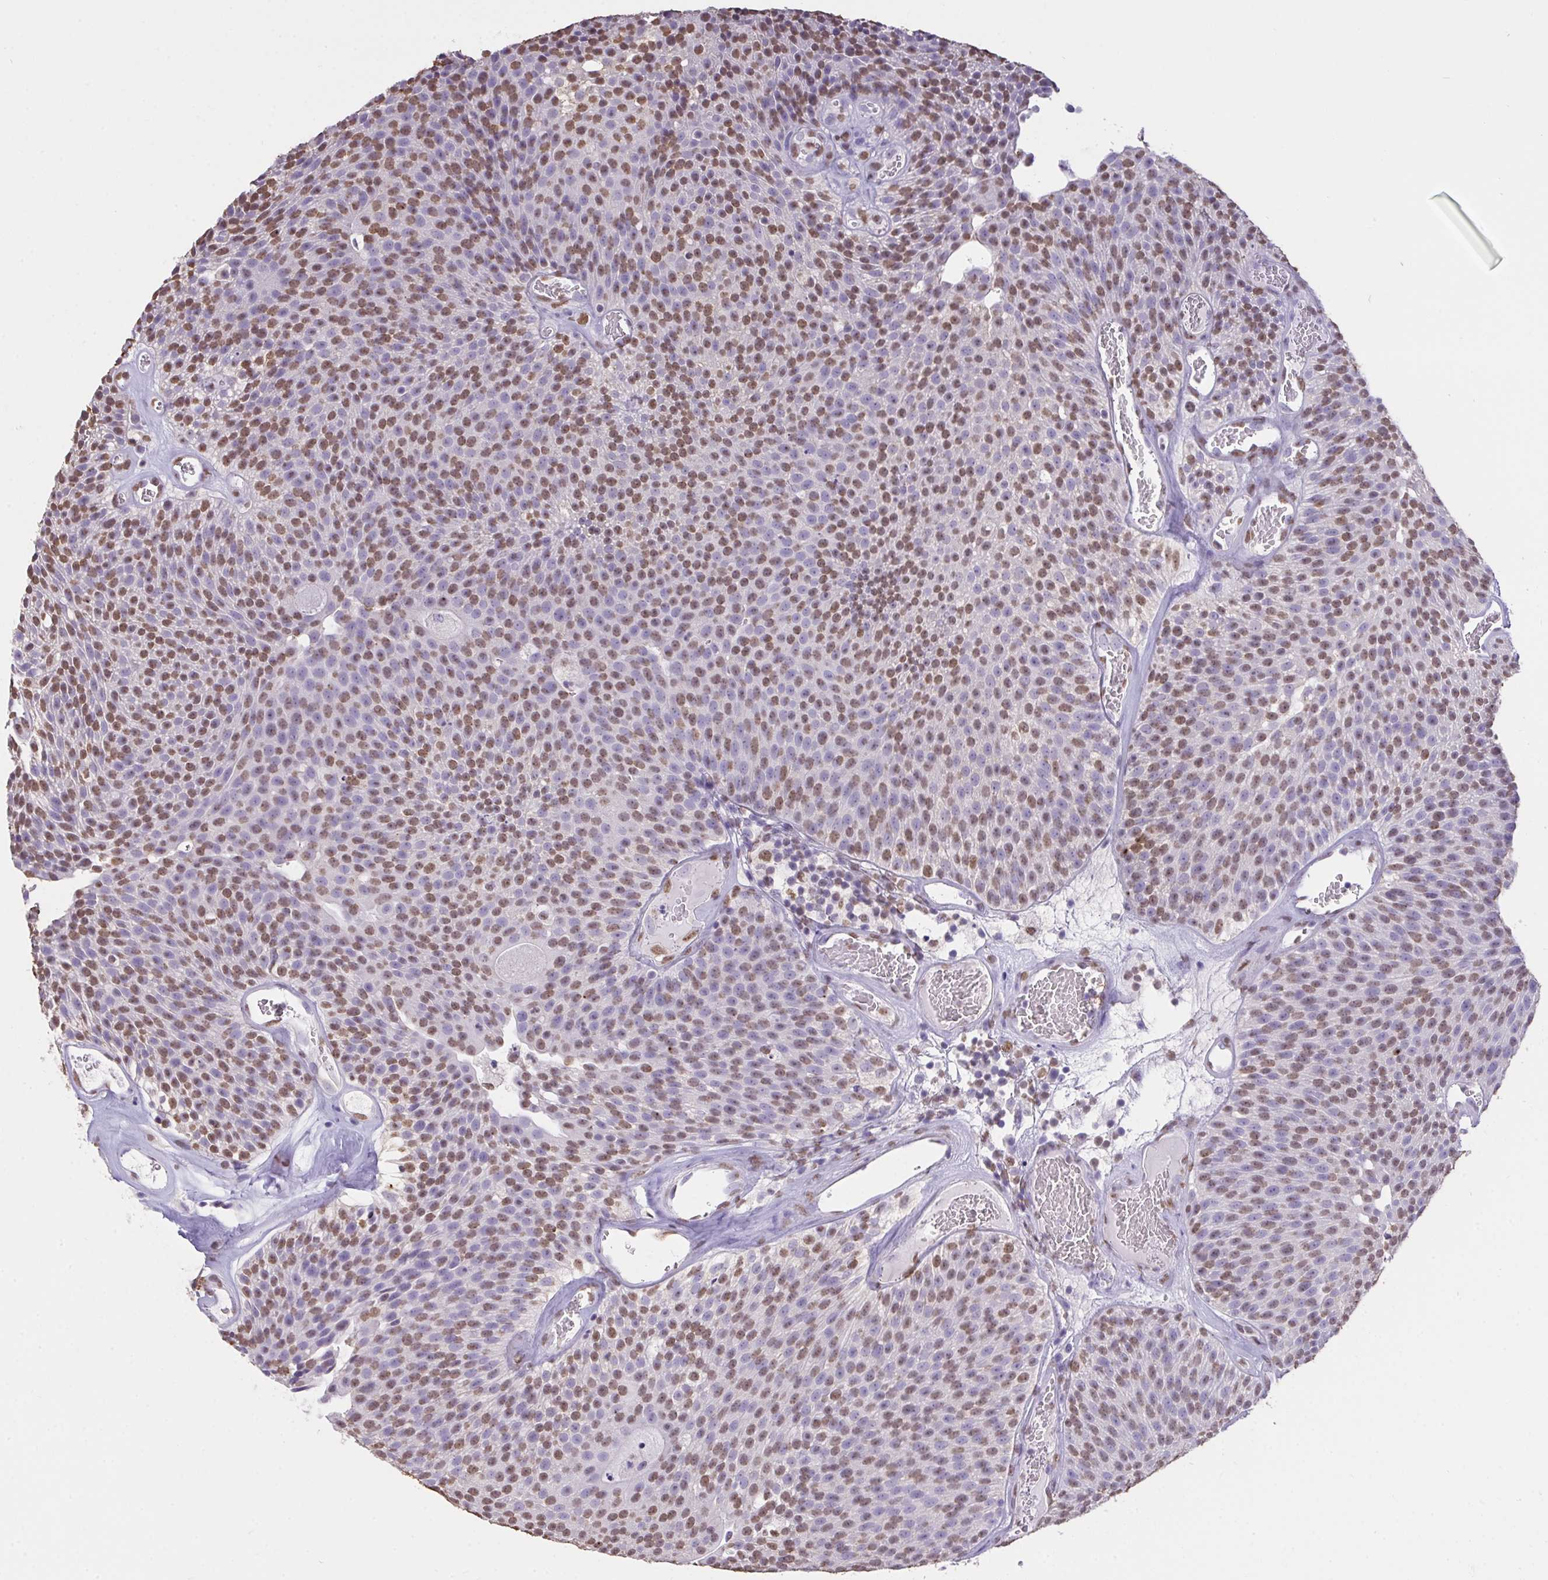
{"staining": {"intensity": "moderate", "quantity": ">75%", "location": "nuclear"}, "tissue": "urothelial cancer", "cell_type": "Tumor cells", "image_type": "cancer", "snomed": [{"axis": "morphology", "description": "Urothelial carcinoma, Low grade"}, {"axis": "topography", "description": "Urinary bladder"}], "caption": "This micrograph reveals immunohistochemistry staining of urothelial cancer, with medium moderate nuclear positivity in about >75% of tumor cells.", "gene": "SEMA6B", "patient": {"sex": "female", "age": 79}}